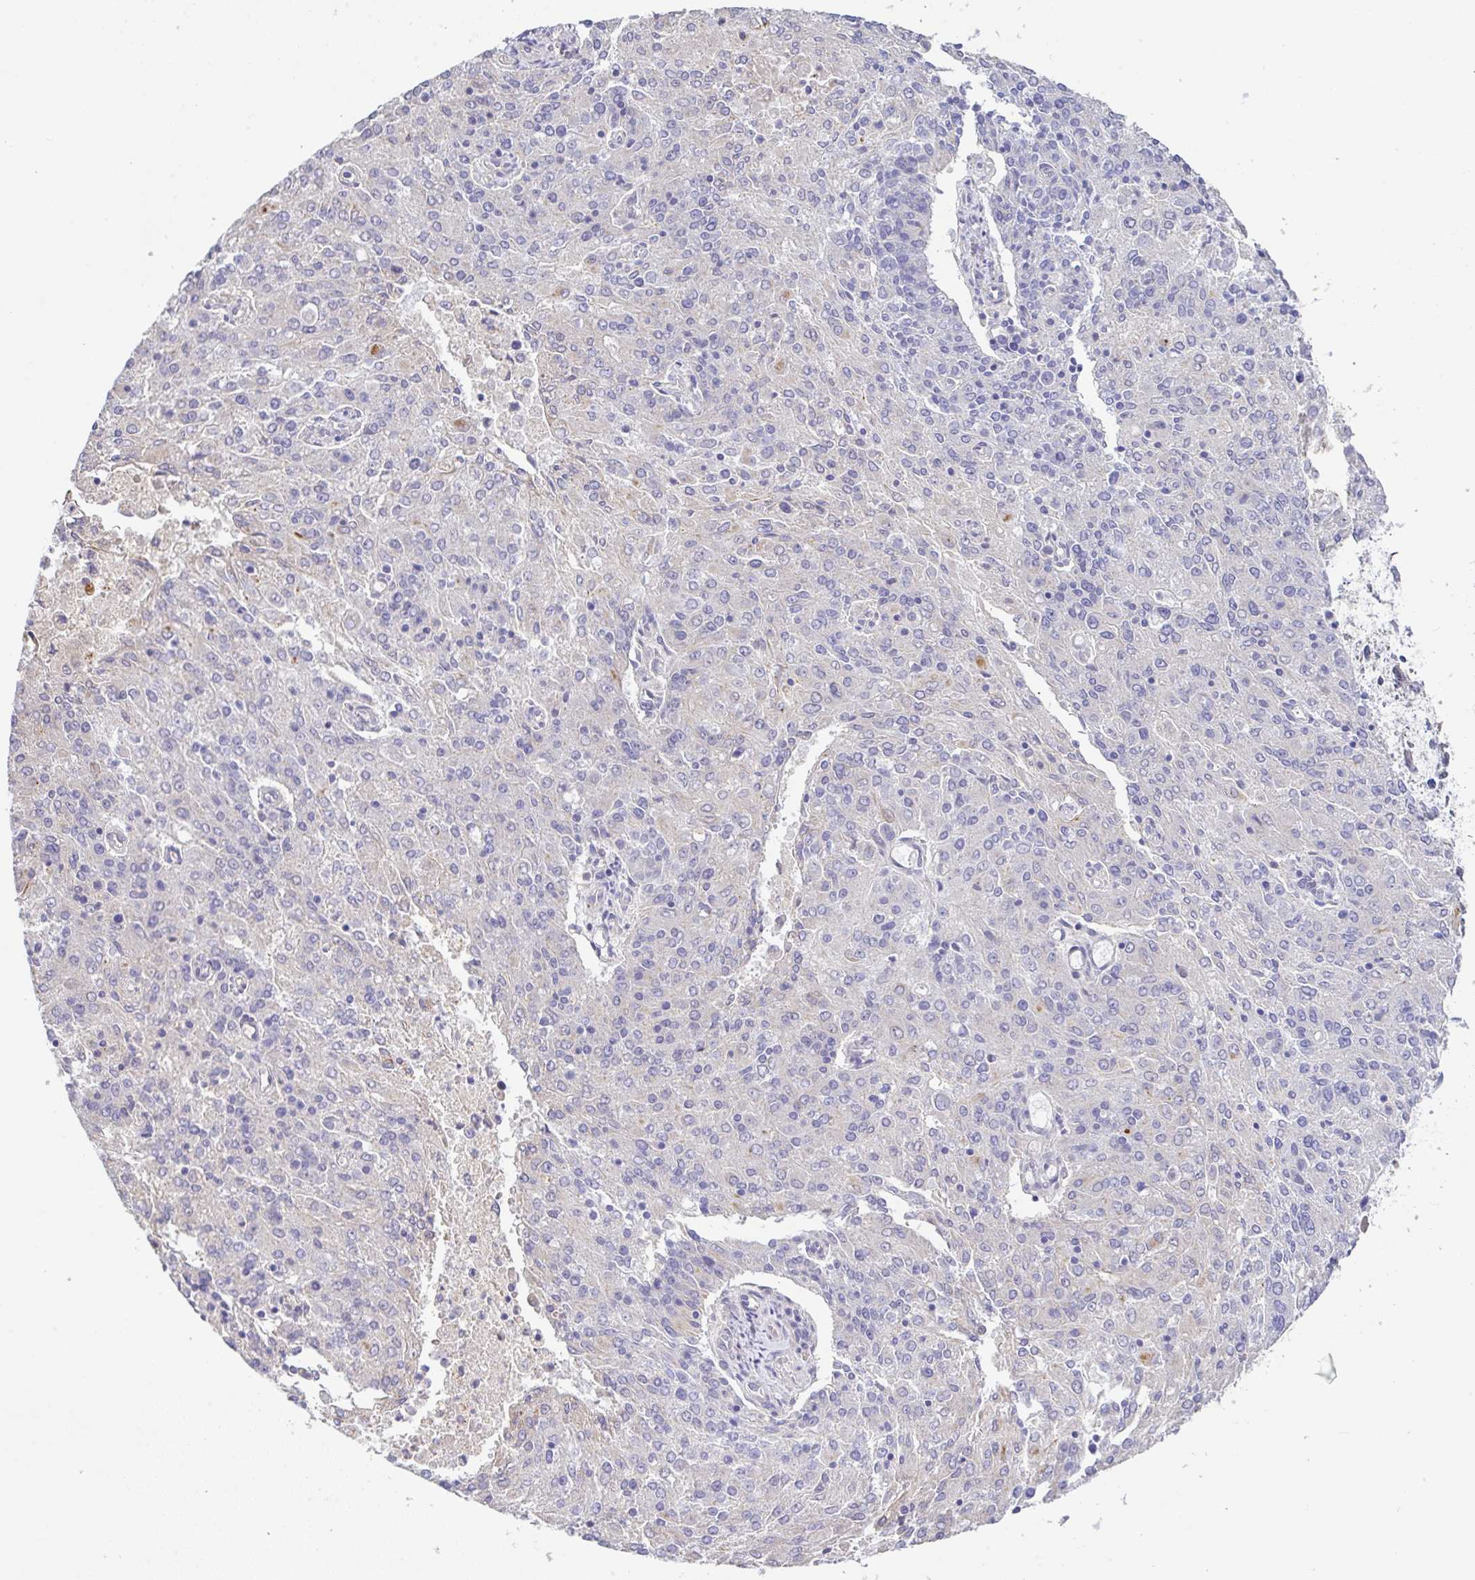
{"staining": {"intensity": "negative", "quantity": "none", "location": "none"}, "tissue": "endometrial cancer", "cell_type": "Tumor cells", "image_type": "cancer", "snomed": [{"axis": "morphology", "description": "Adenocarcinoma, NOS"}, {"axis": "topography", "description": "Endometrium"}], "caption": "Tumor cells are negative for protein expression in human adenocarcinoma (endometrial).", "gene": "EPN3", "patient": {"sex": "female", "age": 82}}